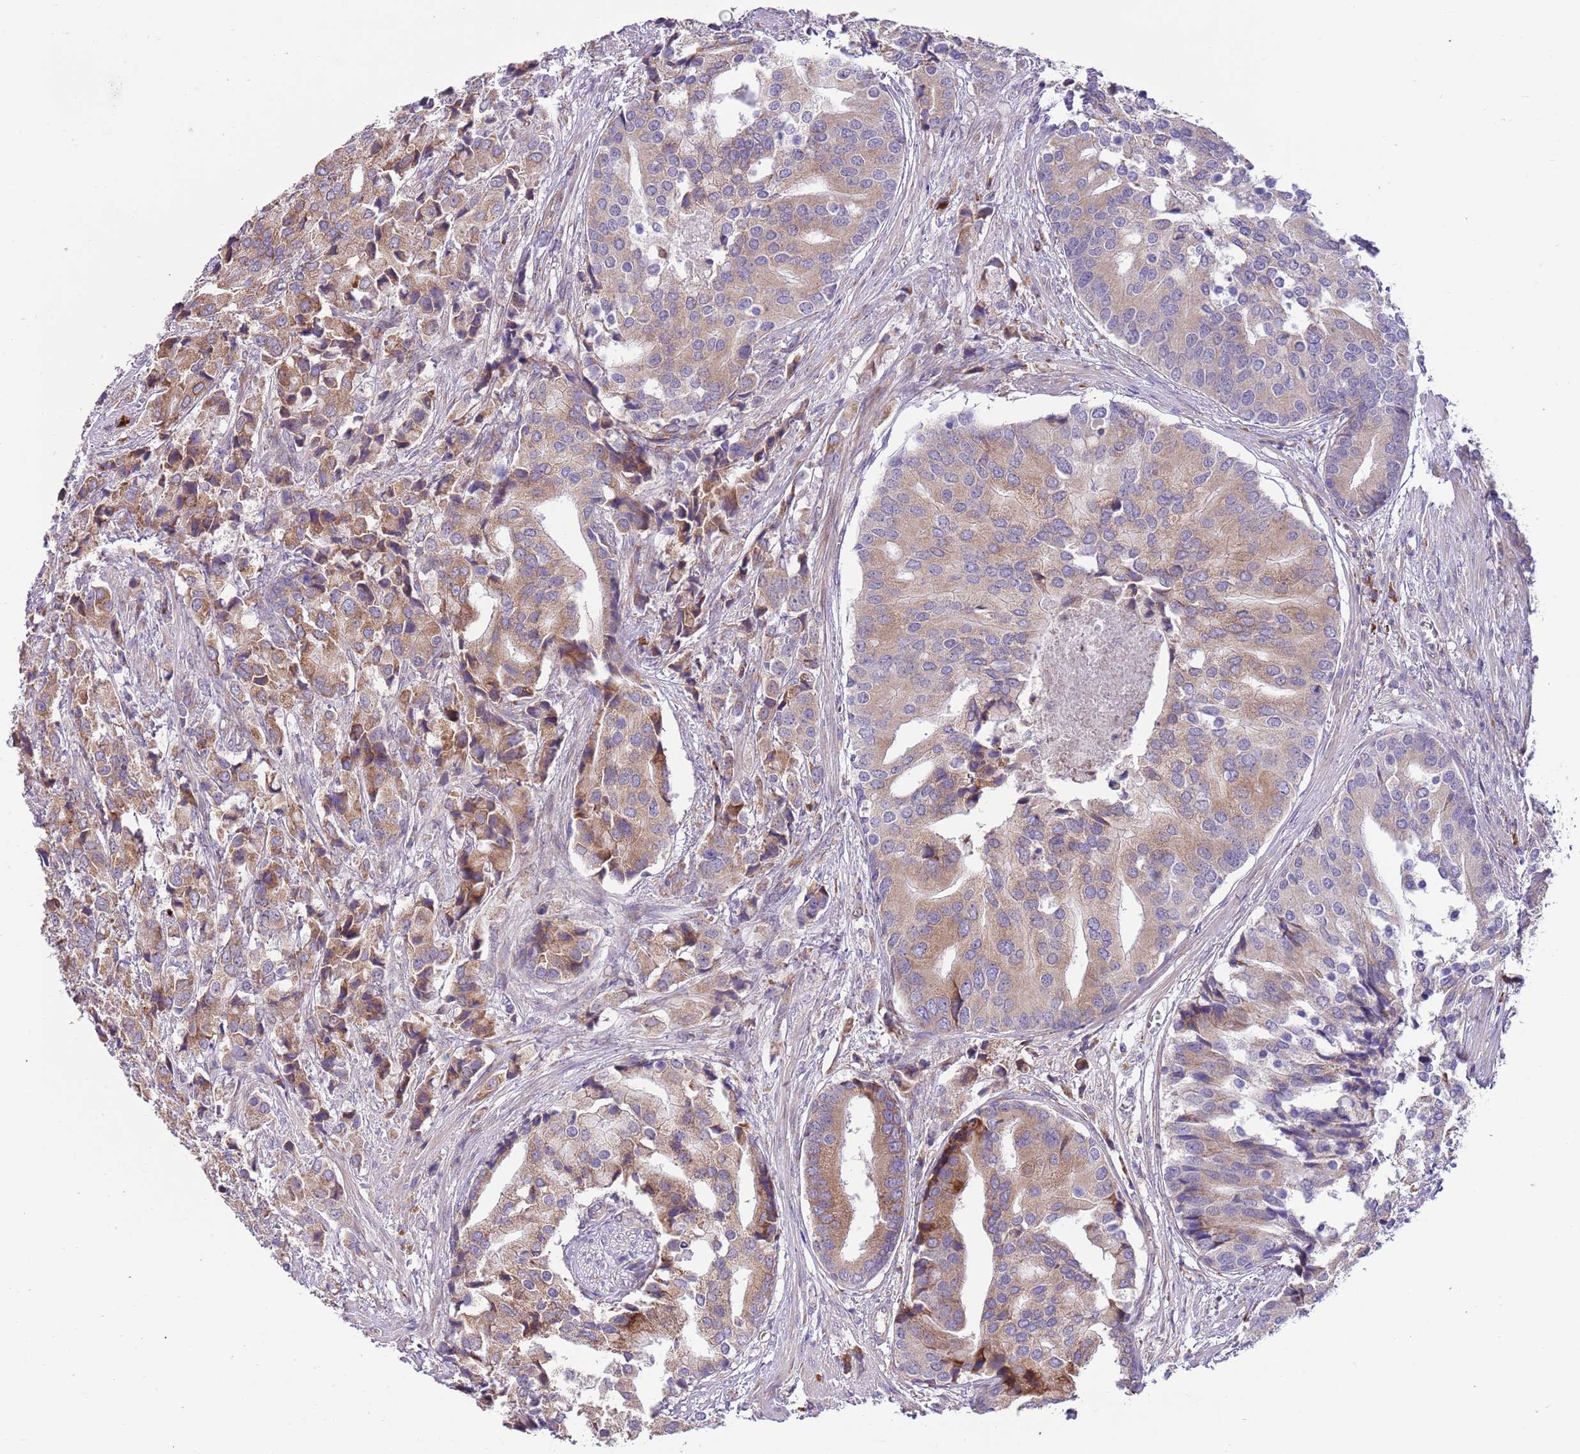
{"staining": {"intensity": "weak", "quantity": "25%-75%", "location": "cytoplasmic/membranous"}, "tissue": "prostate cancer", "cell_type": "Tumor cells", "image_type": "cancer", "snomed": [{"axis": "morphology", "description": "Adenocarcinoma, High grade"}, {"axis": "topography", "description": "Prostate"}], "caption": "Tumor cells exhibit weak cytoplasmic/membranous staining in approximately 25%-75% of cells in prostate cancer (high-grade adenocarcinoma). The staining was performed using DAB (3,3'-diaminobenzidine), with brown indicating positive protein expression. Nuclei are stained blue with hematoxylin.", "gene": "DAND5", "patient": {"sex": "male", "age": 62}}